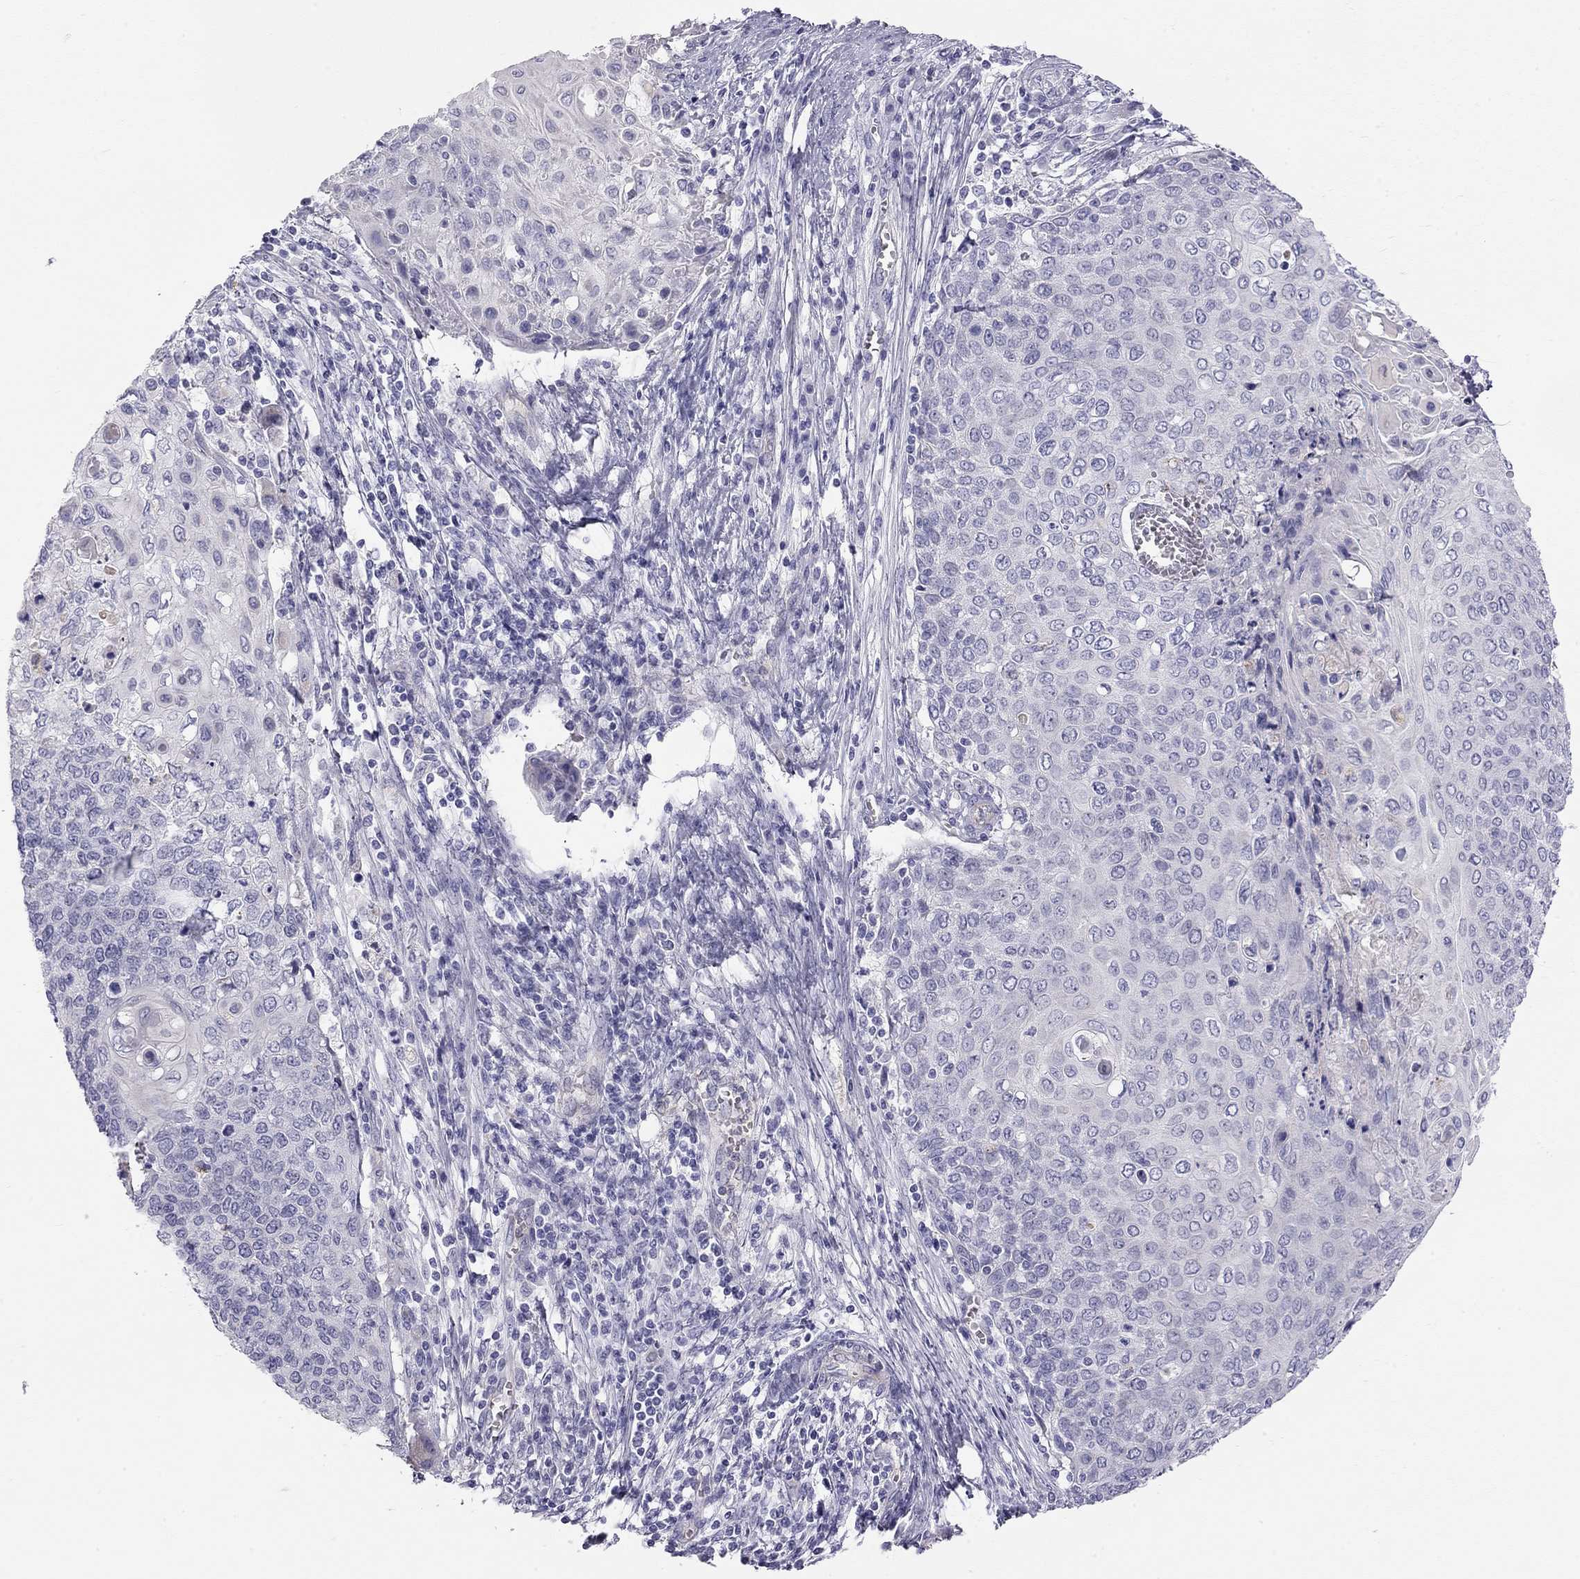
{"staining": {"intensity": "negative", "quantity": "none", "location": "none"}, "tissue": "cervical cancer", "cell_type": "Tumor cells", "image_type": "cancer", "snomed": [{"axis": "morphology", "description": "Squamous cell carcinoma, NOS"}, {"axis": "topography", "description": "Cervix"}], "caption": "Immunohistochemistry of squamous cell carcinoma (cervical) exhibits no staining in tumor cells.", "gene": "TDRD6", "patient": {"sex": "female", "age": 39}}